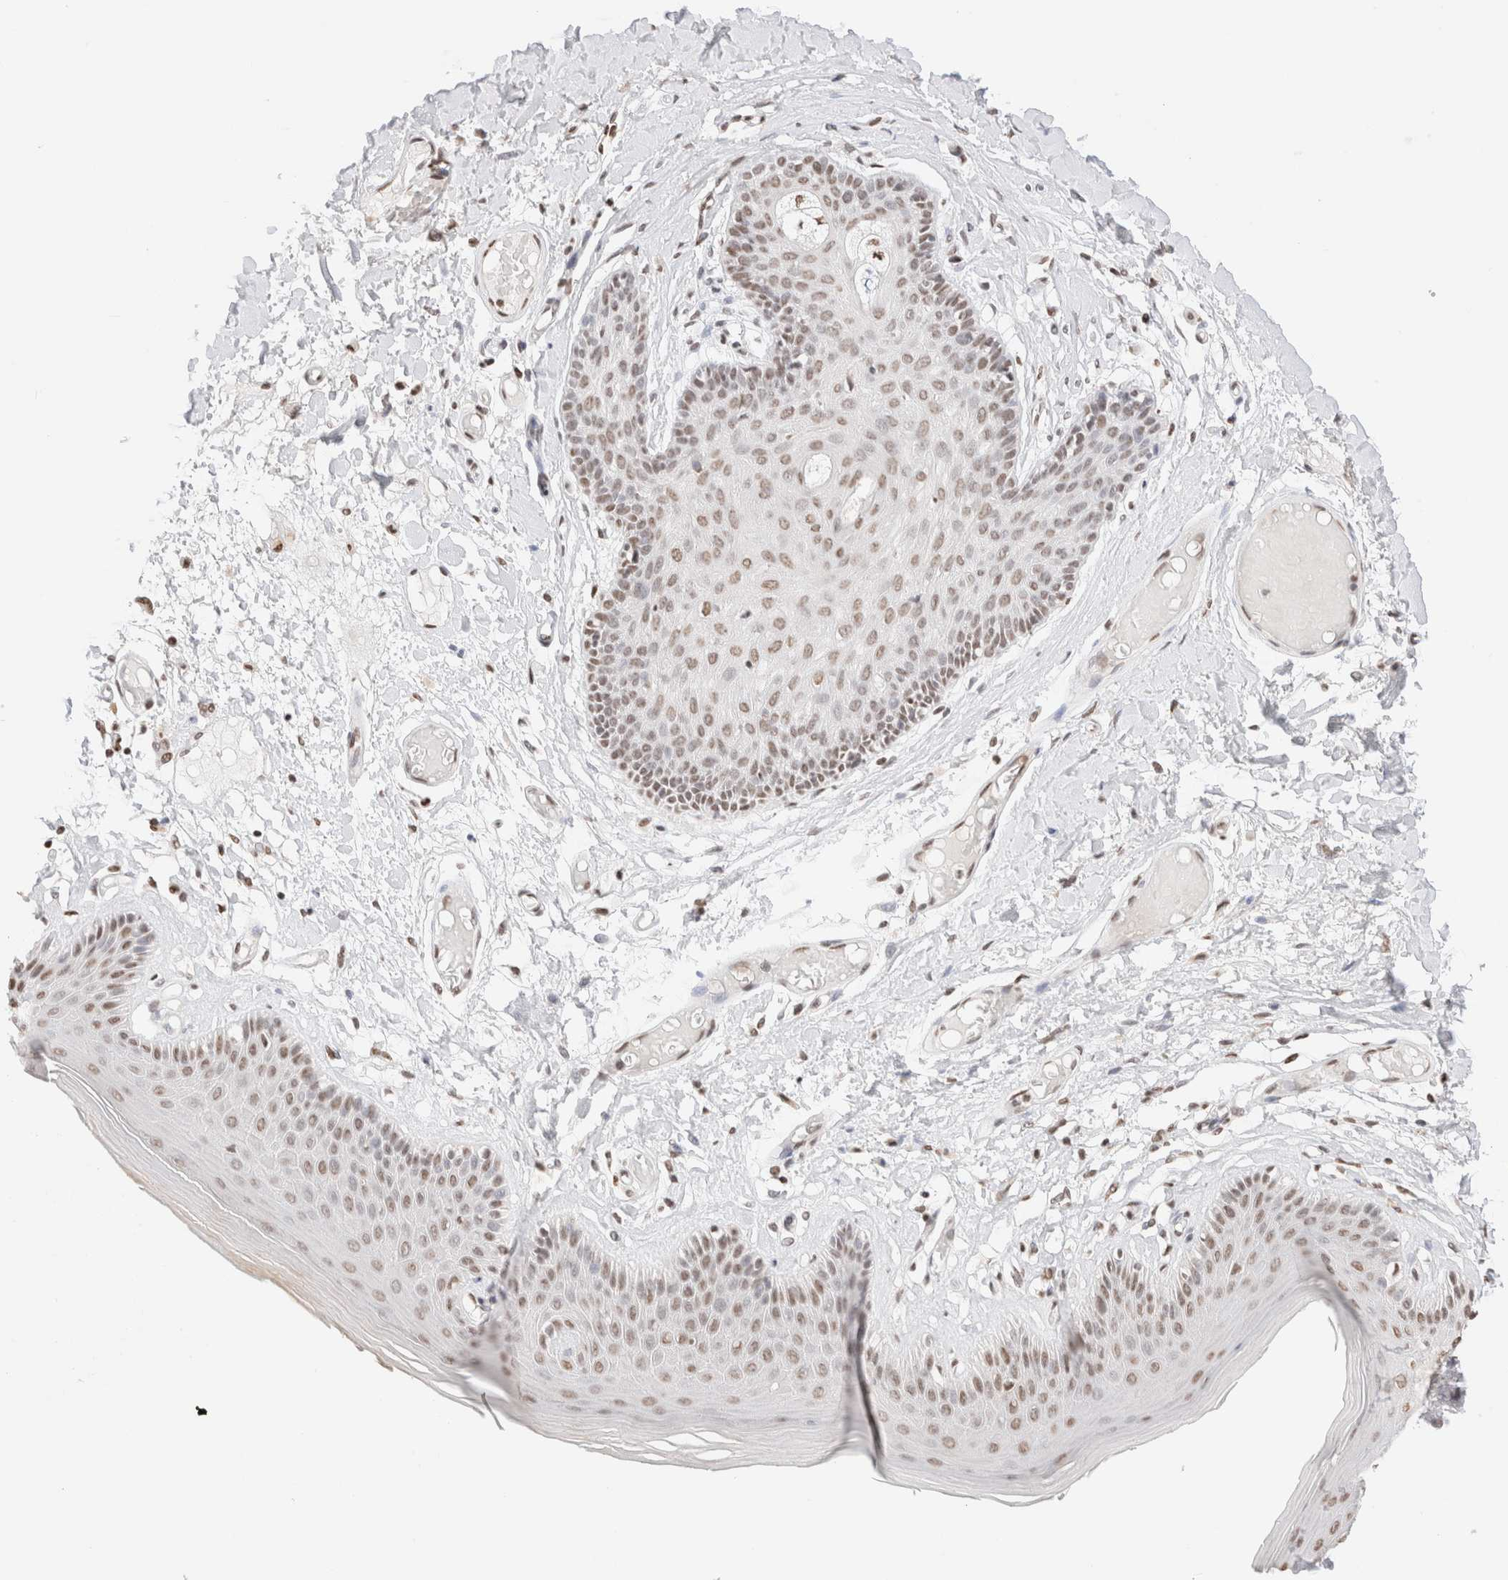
{"staining": {"intensity": "moderate", "quantity": "<25%", "location": "cytoplasmic/membranous,nuclear"}, "tissue": "skin", "cell_type": "Epidermal cells", "image_type": "normal", "snomed": [{"axis": "morphology", "description": "Normal tissue, NOS"}, {"axis": "topography", "description": "Vulva"}], "caption": "A photomicrograph of human skin stained for a protein exhibits moderate cytoplasmic/membranous,nuclear brown staining in epidermal cells. (Brightfield microscopy of DAB IHC at high magnification).", "gene": "SUPT3H", "patient": {"sex": "female", "age": 73}}